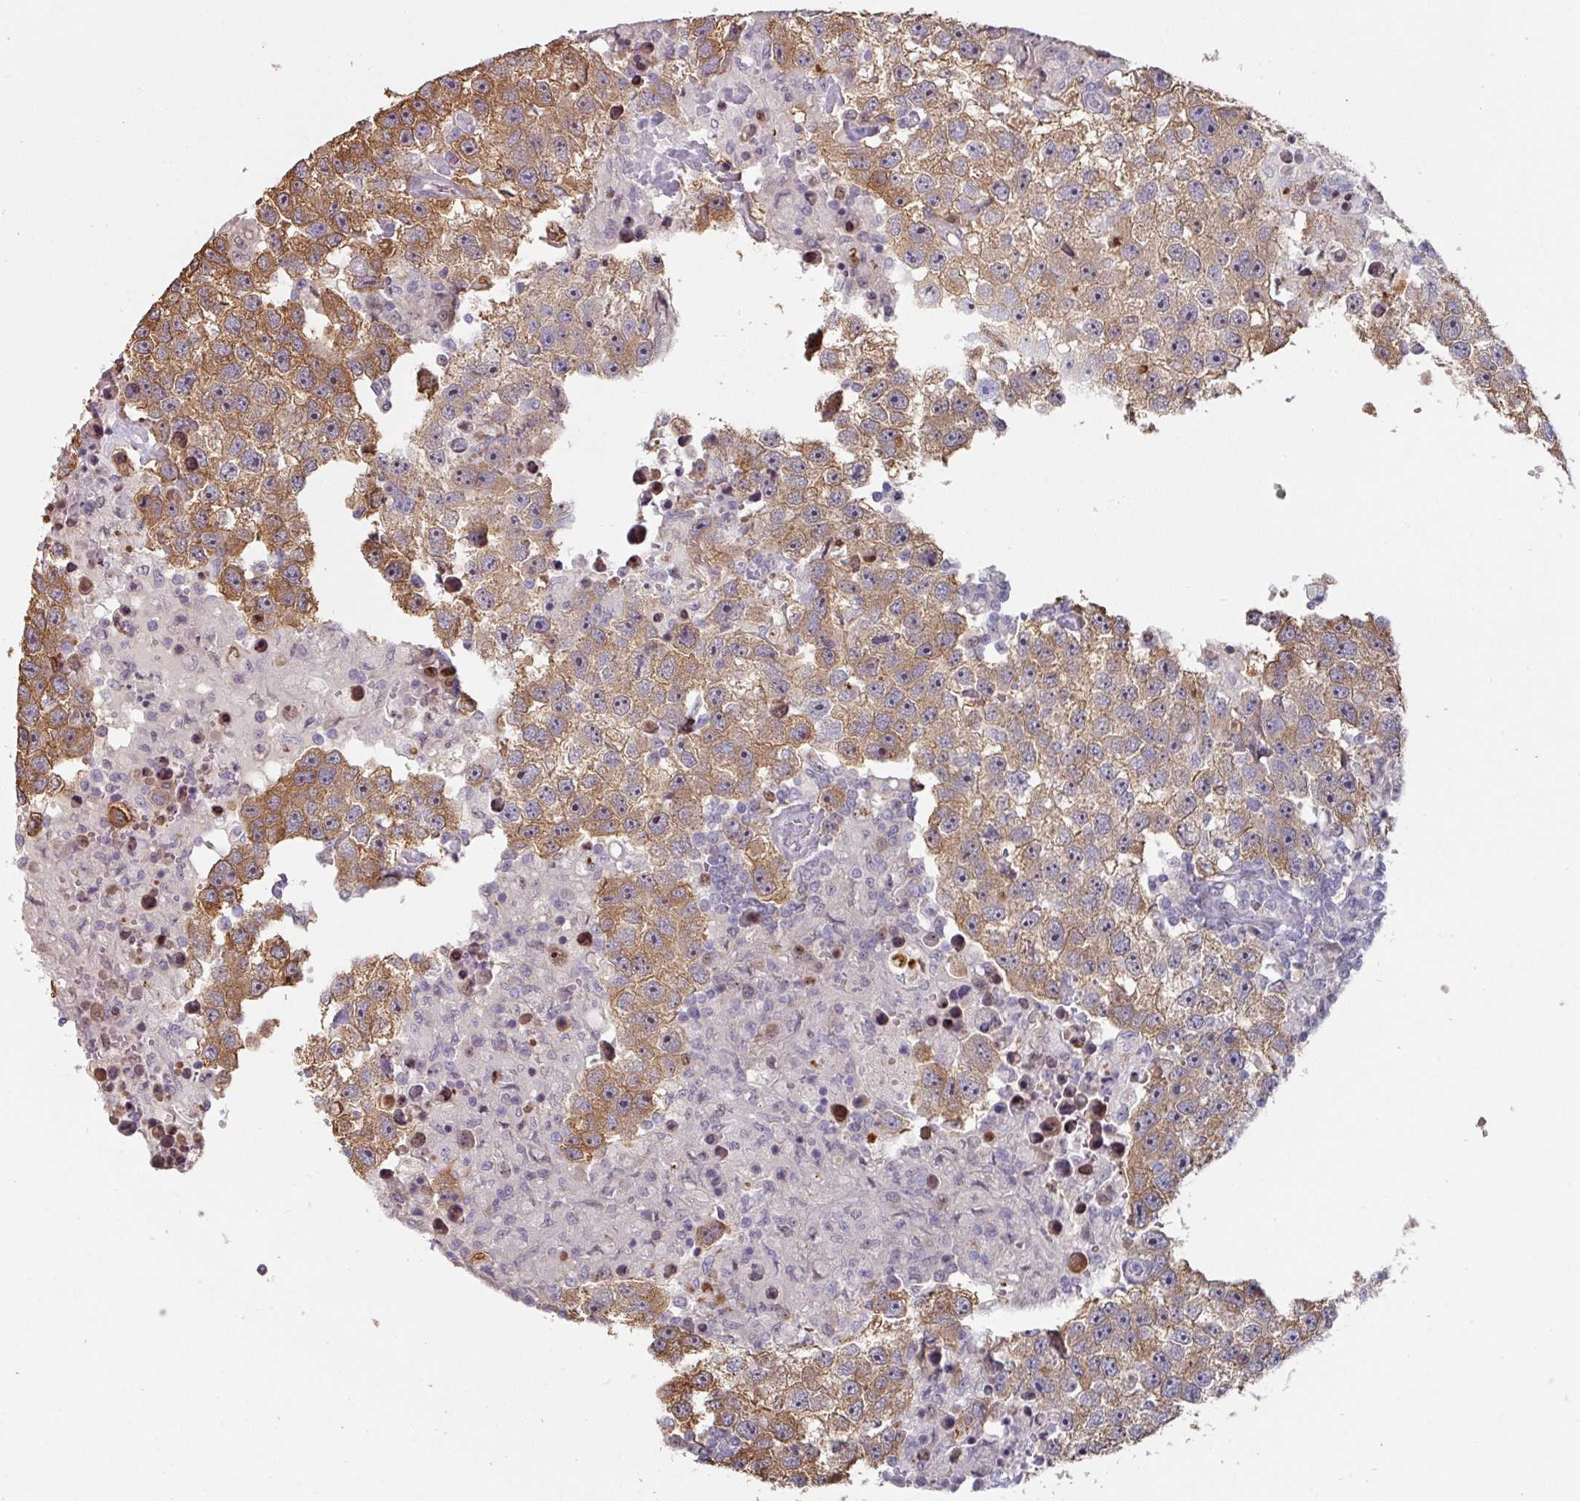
{"staining": {"intensity": "moderate", "quantity": ">75%", "location": "cytoplasmic/membranous"}, "tissue": "testis cancer", "cell_type": "Tumor cells", "image_type": "cancer", "snomed": [{"axis": "morphology", "description": "Carcinoma, Embryonal, NOS"}, {"axis": "topography", "description": "Testis"}], "caption": "A brown stain highlights moderate cytoplasmic/membranous expression of a protein in testis embryonal carcinoma tumor cells. Ihc stains the protein of interest in brown and the nuclei are stained blue.", "gene": "ZBTB6", "patient": {"sex": "male", "age": 83}}